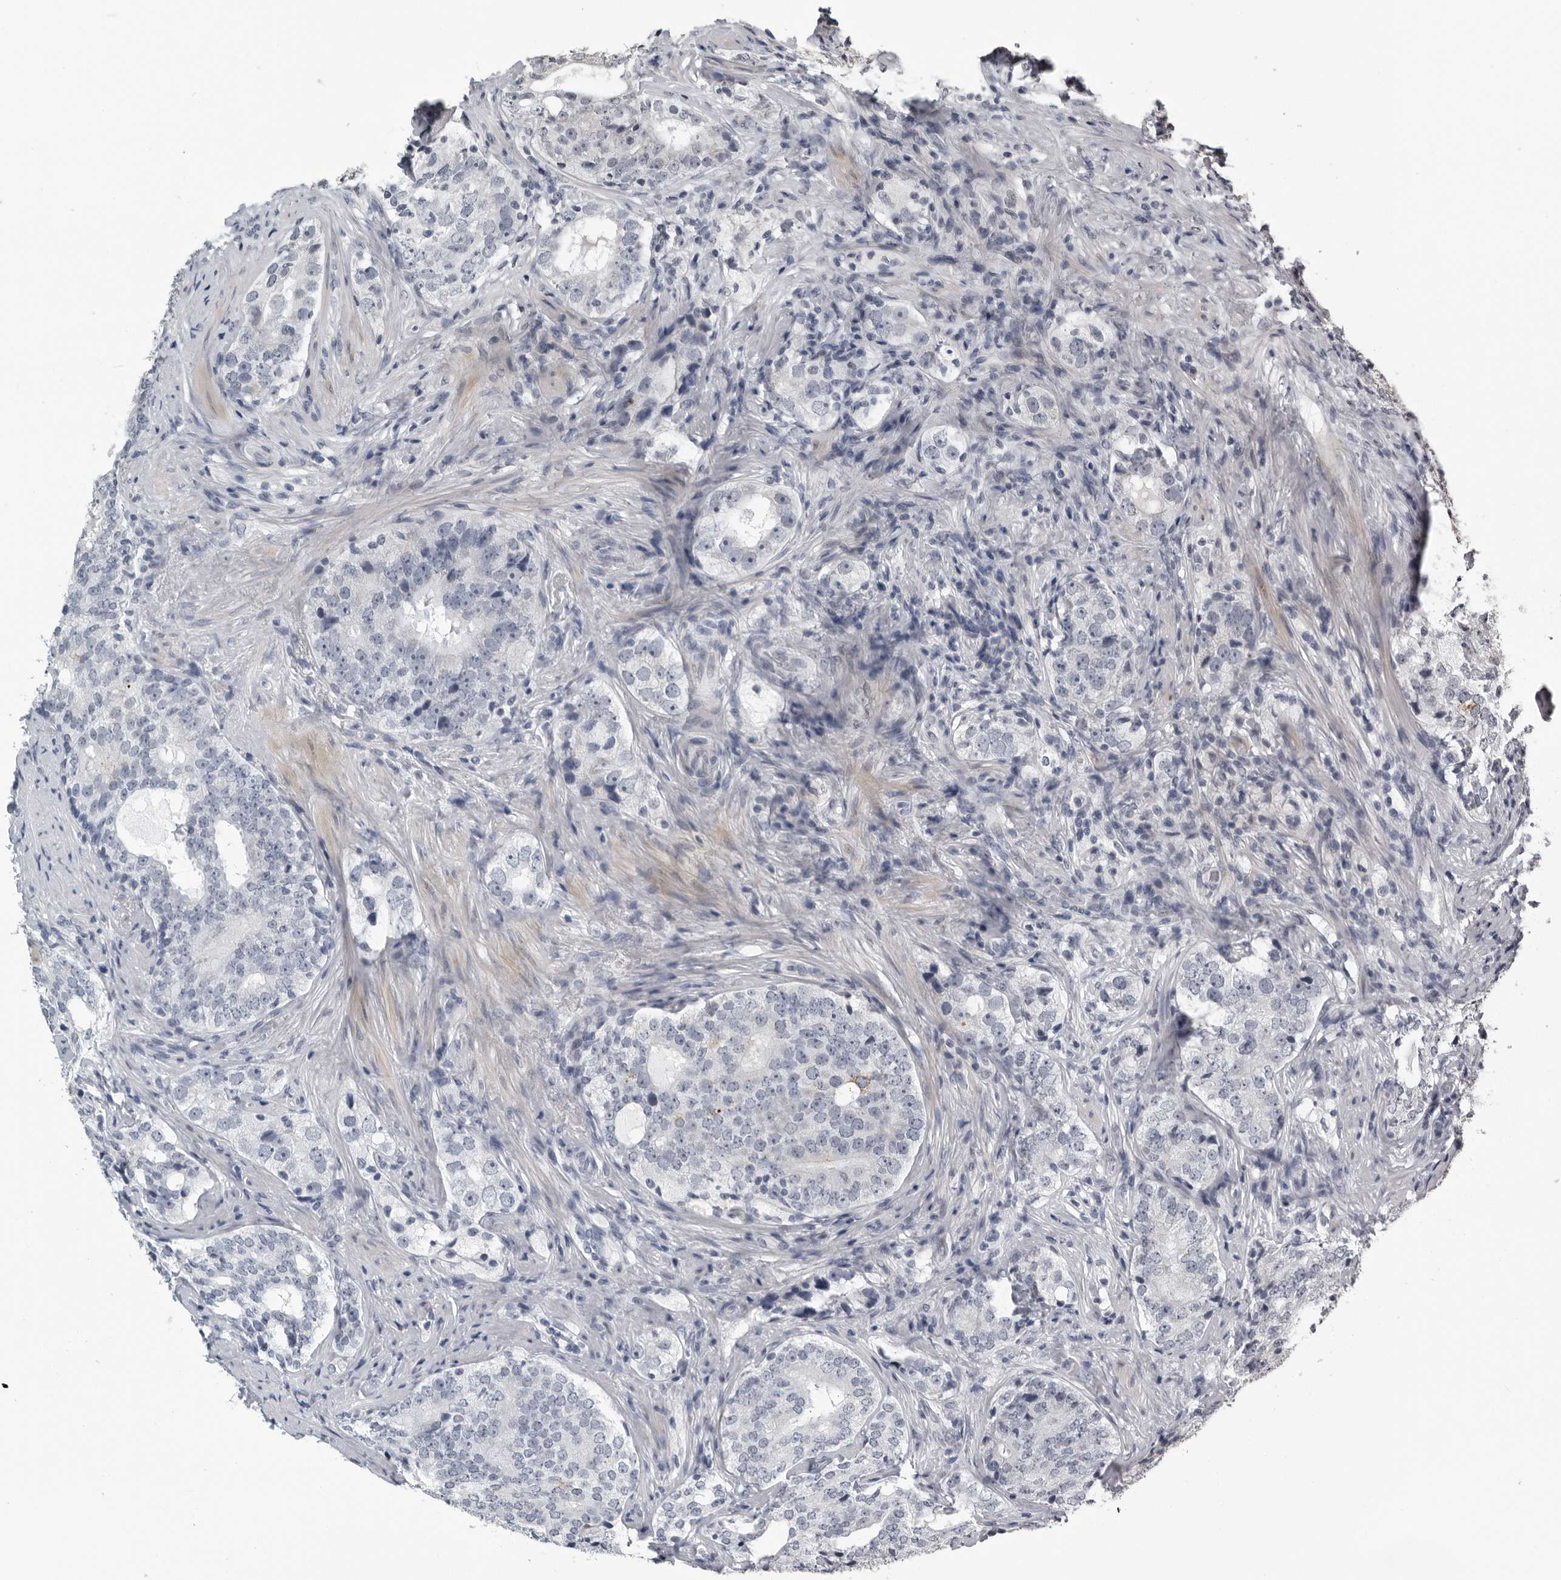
{"staining": {"intensity": "negative", "quantity": "none", "location": "none"}, "tissue": "prostate cancer", "cell_type": "Tumor cells", "image_type": "cancer", "snomed": [{"axis": "morphology", "description": "Adenocarcinoma, High grade"}, {"axis": "topography", "description": "Prostate"}], "caption": "Micrograph shows no significant protein positivity in tumor cells of adenocarcinoma (high-grade) (prostate).", "gene": "PRRX2", "patient": {"sex": "male", "age": 56}}